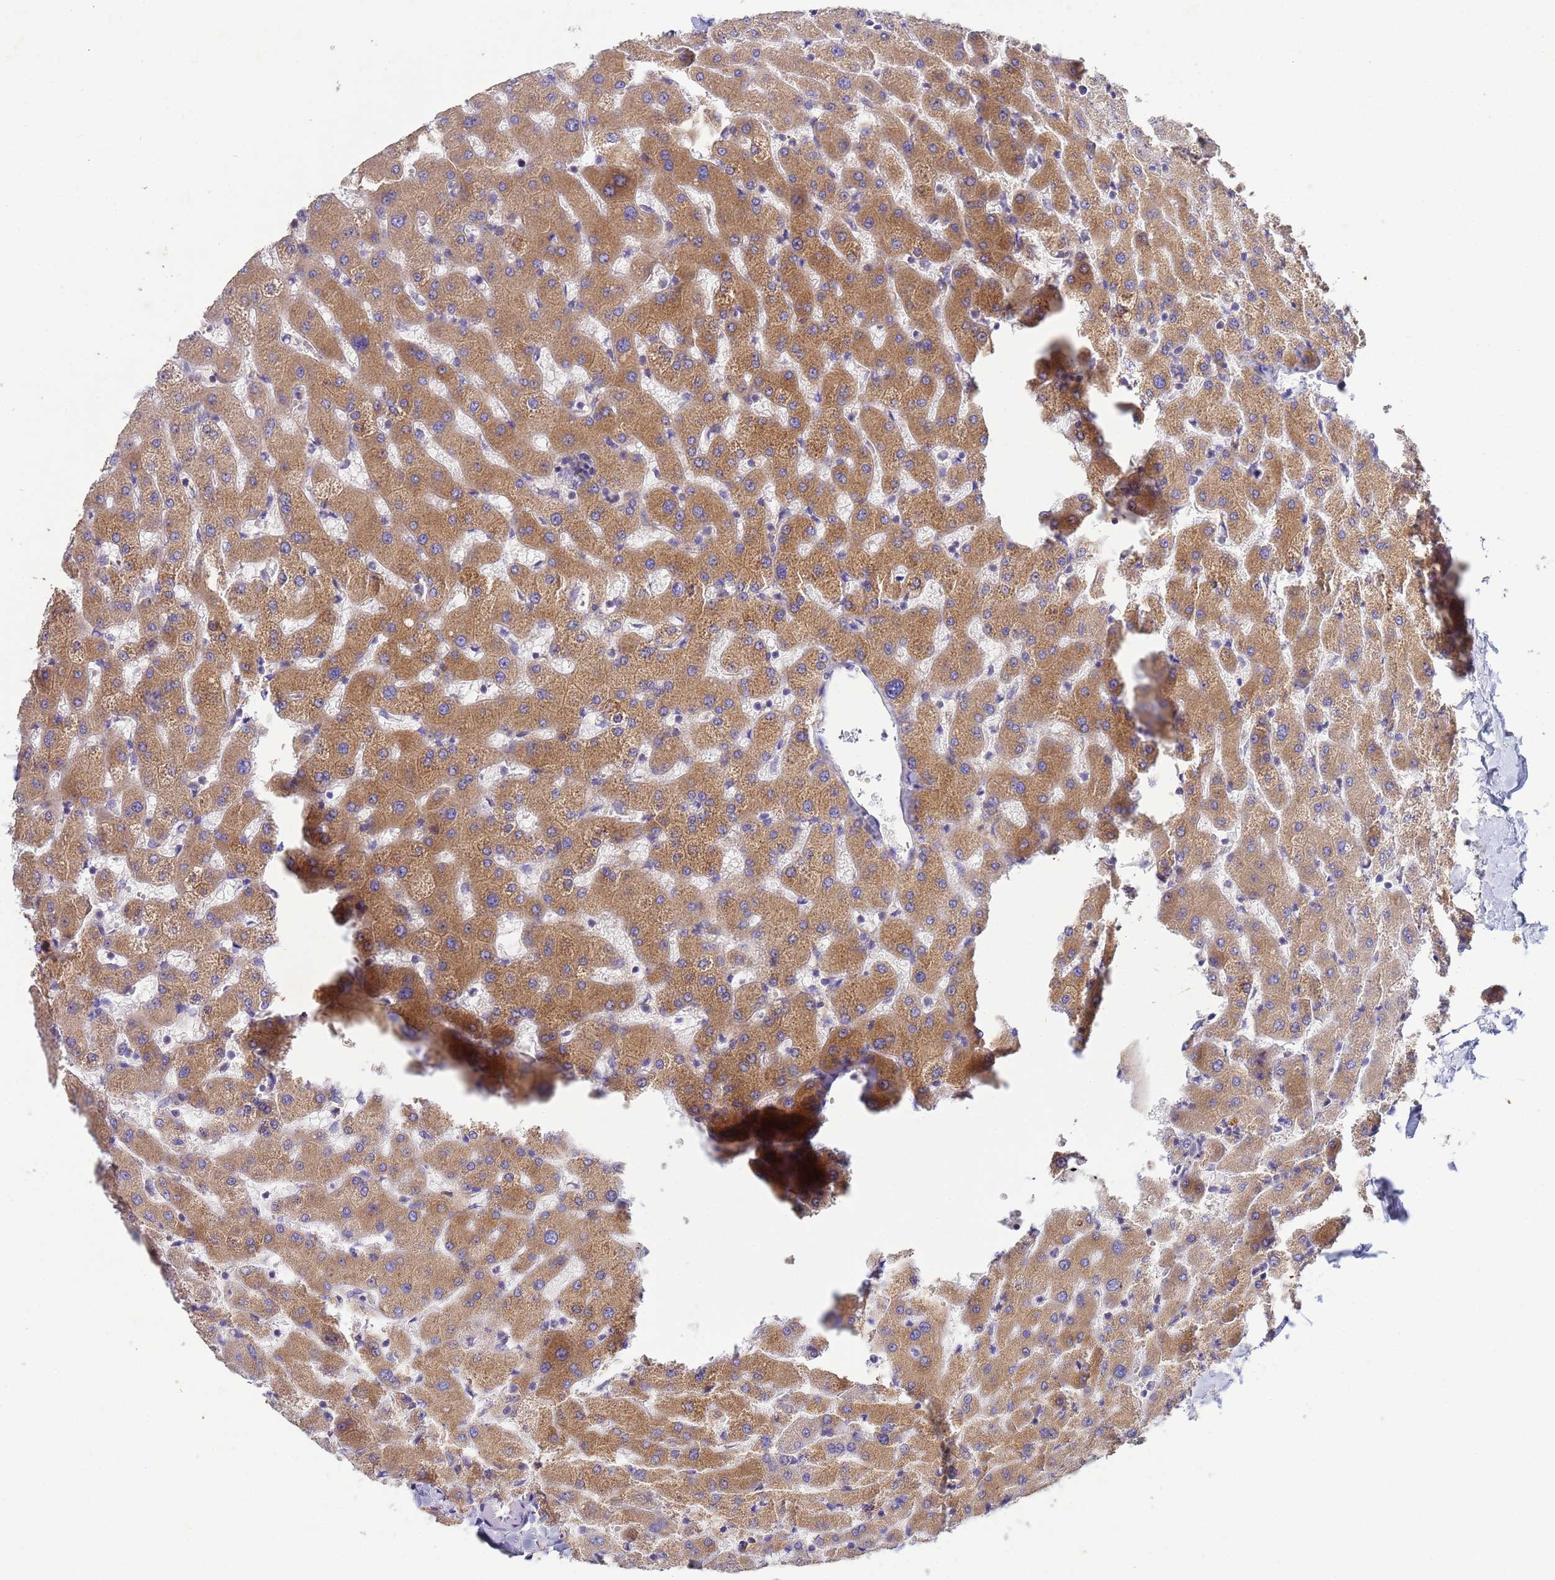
{"staining": {"intensity": "negative", "quantity": "none", "location": "none"}, "tissue": "liver", "cell_type": "Cholangiocytes", "image_type": "normal", "snomed": [{"axis": "morphology", "description": "Normal tissue, NOS"}, {"axis": "topography", "description": "Liver"}], "caption": "High power microscopy histopathology image of an immunohistochemistry (IHC) histopathology image of unremarkable liver, revealing no significant positivity in cholangiocytes. (DAB IHC with hematoxylin counter stain).", "gene": "CDC34", "patient": {"sex": "female", "age": 63}}